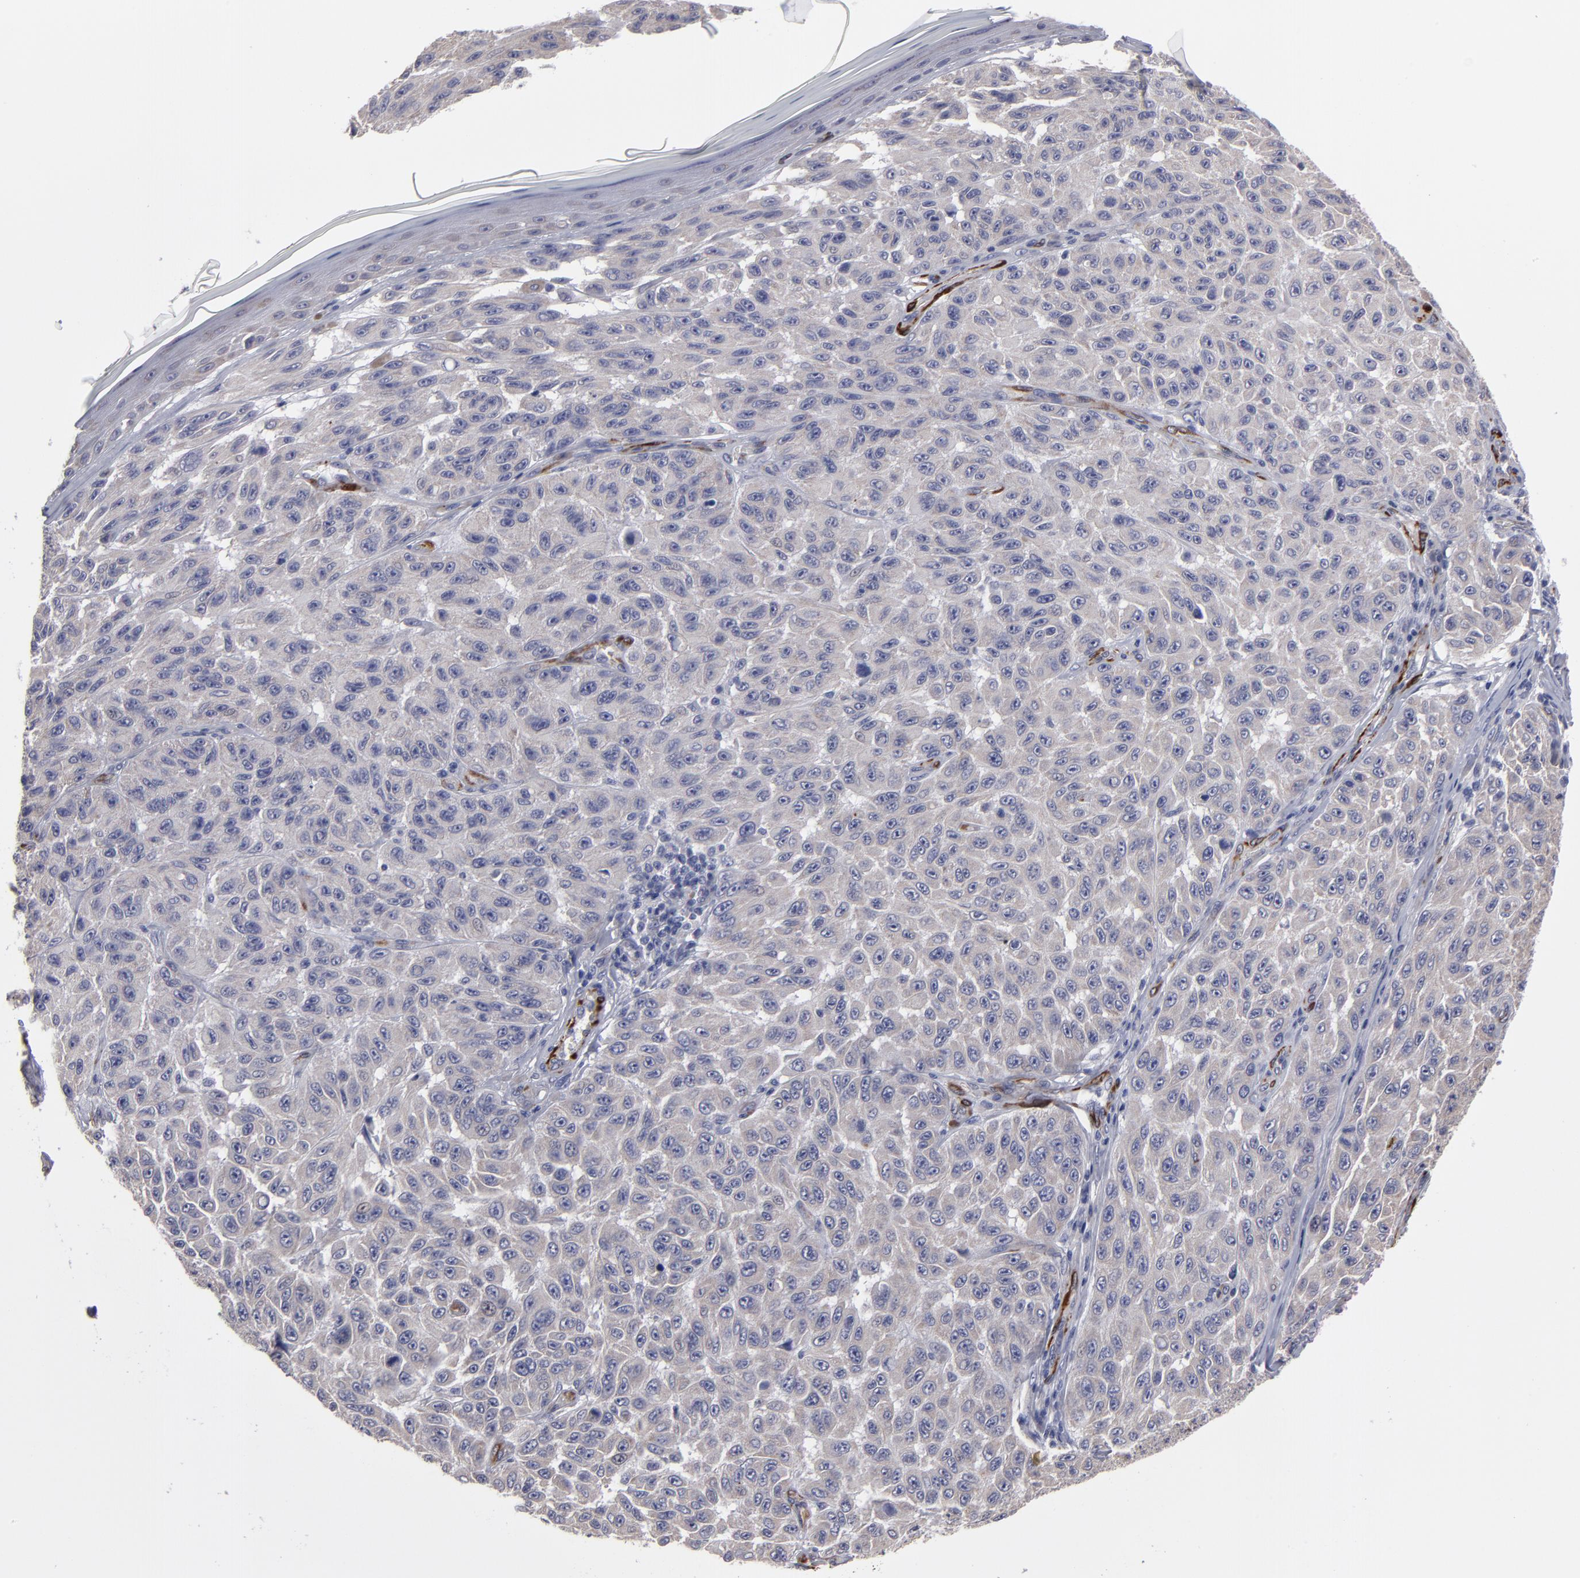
{"staining": {"intensity": "weak", "quantity": "<25%", "location": "cytoplasmic/membranous"}, "tissue": "melanoma", "cell_type": "Tumor cells", "image_type": "cancer", "snomed": [{"axis": "morphology", "description": "Malignant melanoma, NOS"}, {"axis": "topography", "description": "Skin"}], "caption": "IHC of malignant melanoma demonstrates no positivity in tumor cells.", "gene": "SLMAP", "patient": {"sex": "male", "age": 30}}